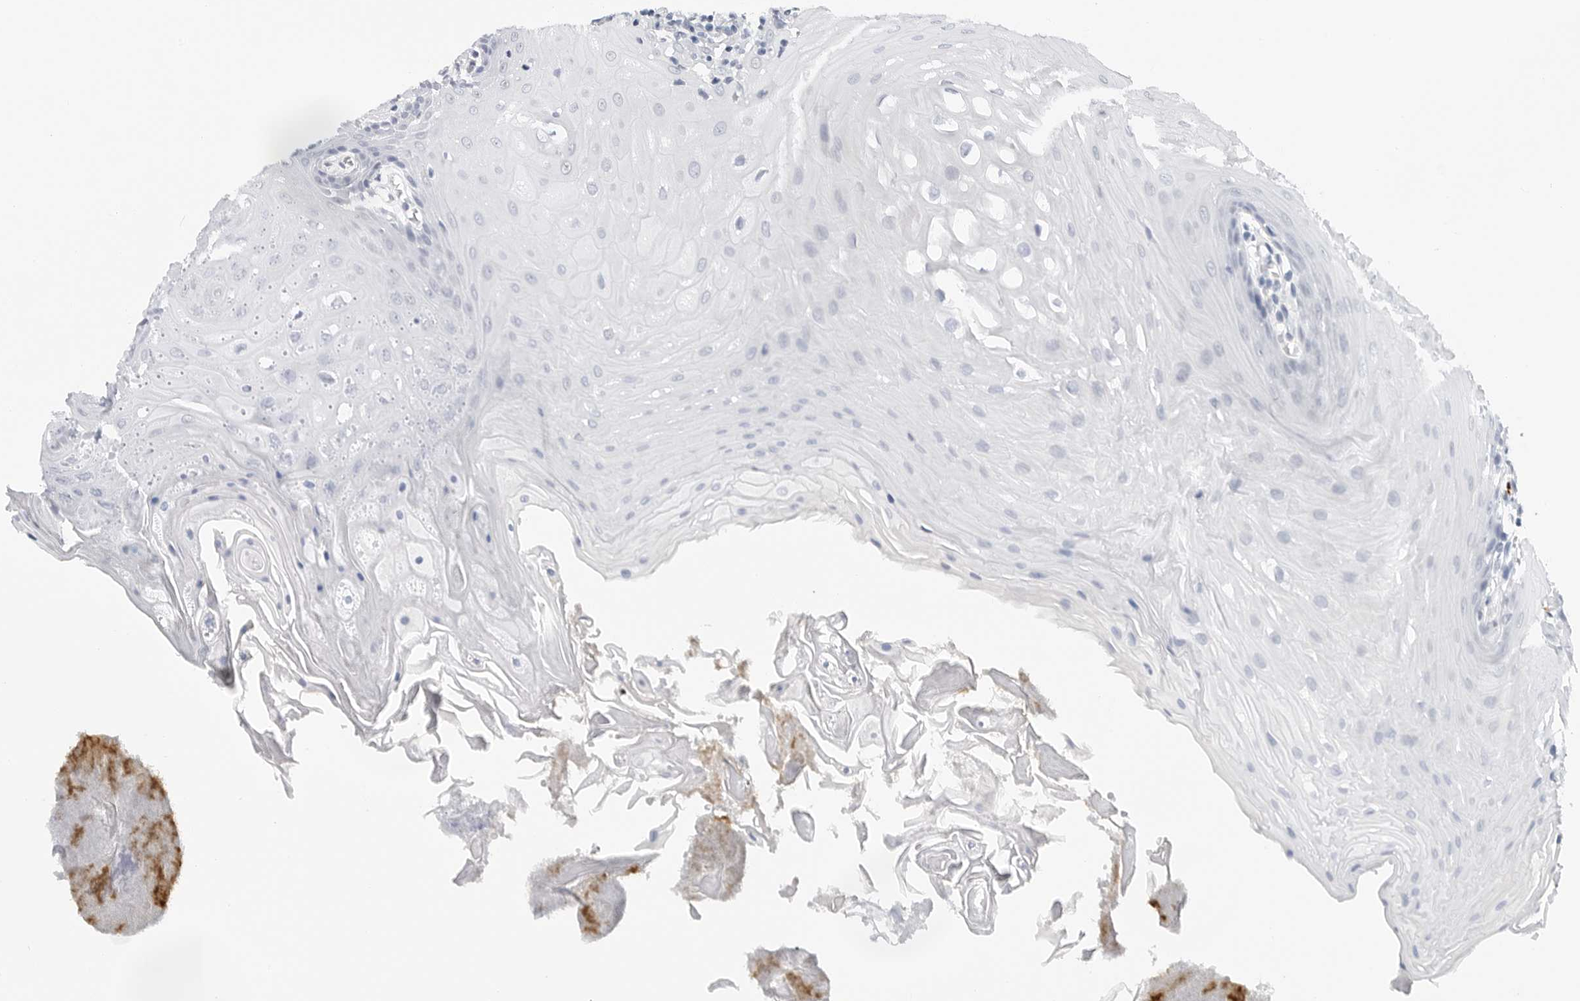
{"staining": {"intensity": "negative", "quantity": "none", "location": "none"}, "tissue": "oral mucosa", "cell_type": "Squamous epithelial cells", "image_type": "normal", "snomed": [{"axis": "morphology", "description": "Normal tissue, NOS"}, {"axis": "morphology", "description": "Squamous cell carcinoma, NOS"}, {"axis": "topography", "description": "Skeletal muscle"}, {"axis": "topography", "description": "Oral tissue"}, {"axis": "topography", "description": "Salivary gland"}, {"axis": "topography", "description": "Head-Neck"}], "caption": "Histopathology image shows no significant protein expression in squamous epithelial cells of benign oral mucosa.", "gene": "HSPB7", "patient": {"sex": "male", "age": 54}}